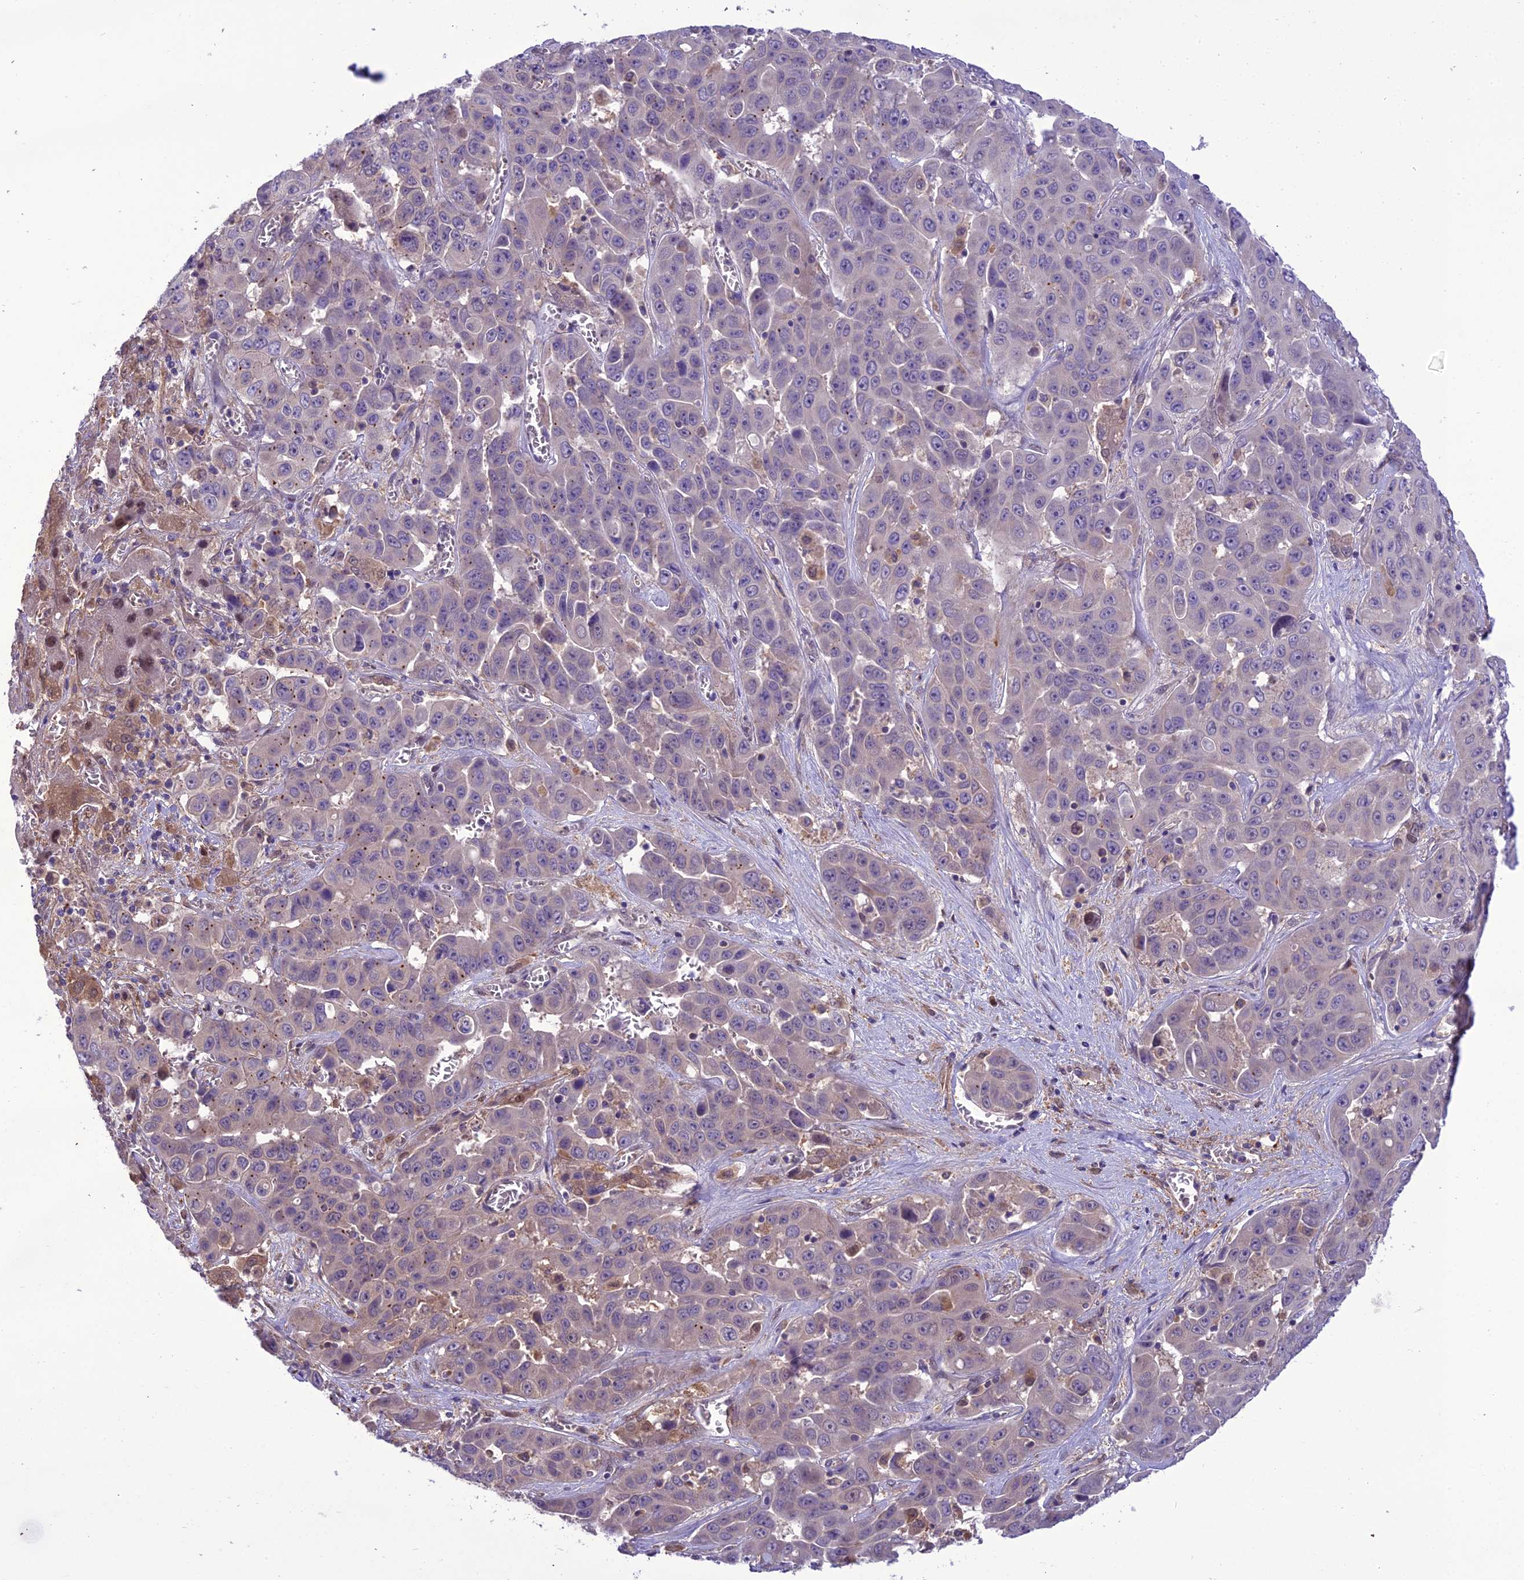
{"staining": {"intensity": "weak", "quantity": "<25%", "location": "nuclear"}, "tissue": "liver cancer", "cell_type": "Tumor cells", "image_type": "cancer", "snomed": [{"axis": "morphology", "description": "Cholangiocarcinoma"}, {"axis": "topography", "description": "Liver"}], "caption": "High magnification brightfield microscopy of liver cholangiocarcinoma stained with DAB (3,3'-diaminobenzidine) (brown) and counterstained with hematoxylin (blue): tumor cells show no significant positivity.", "gene": "BORCS6", "patient": {"sex": "female", "age": 52}}